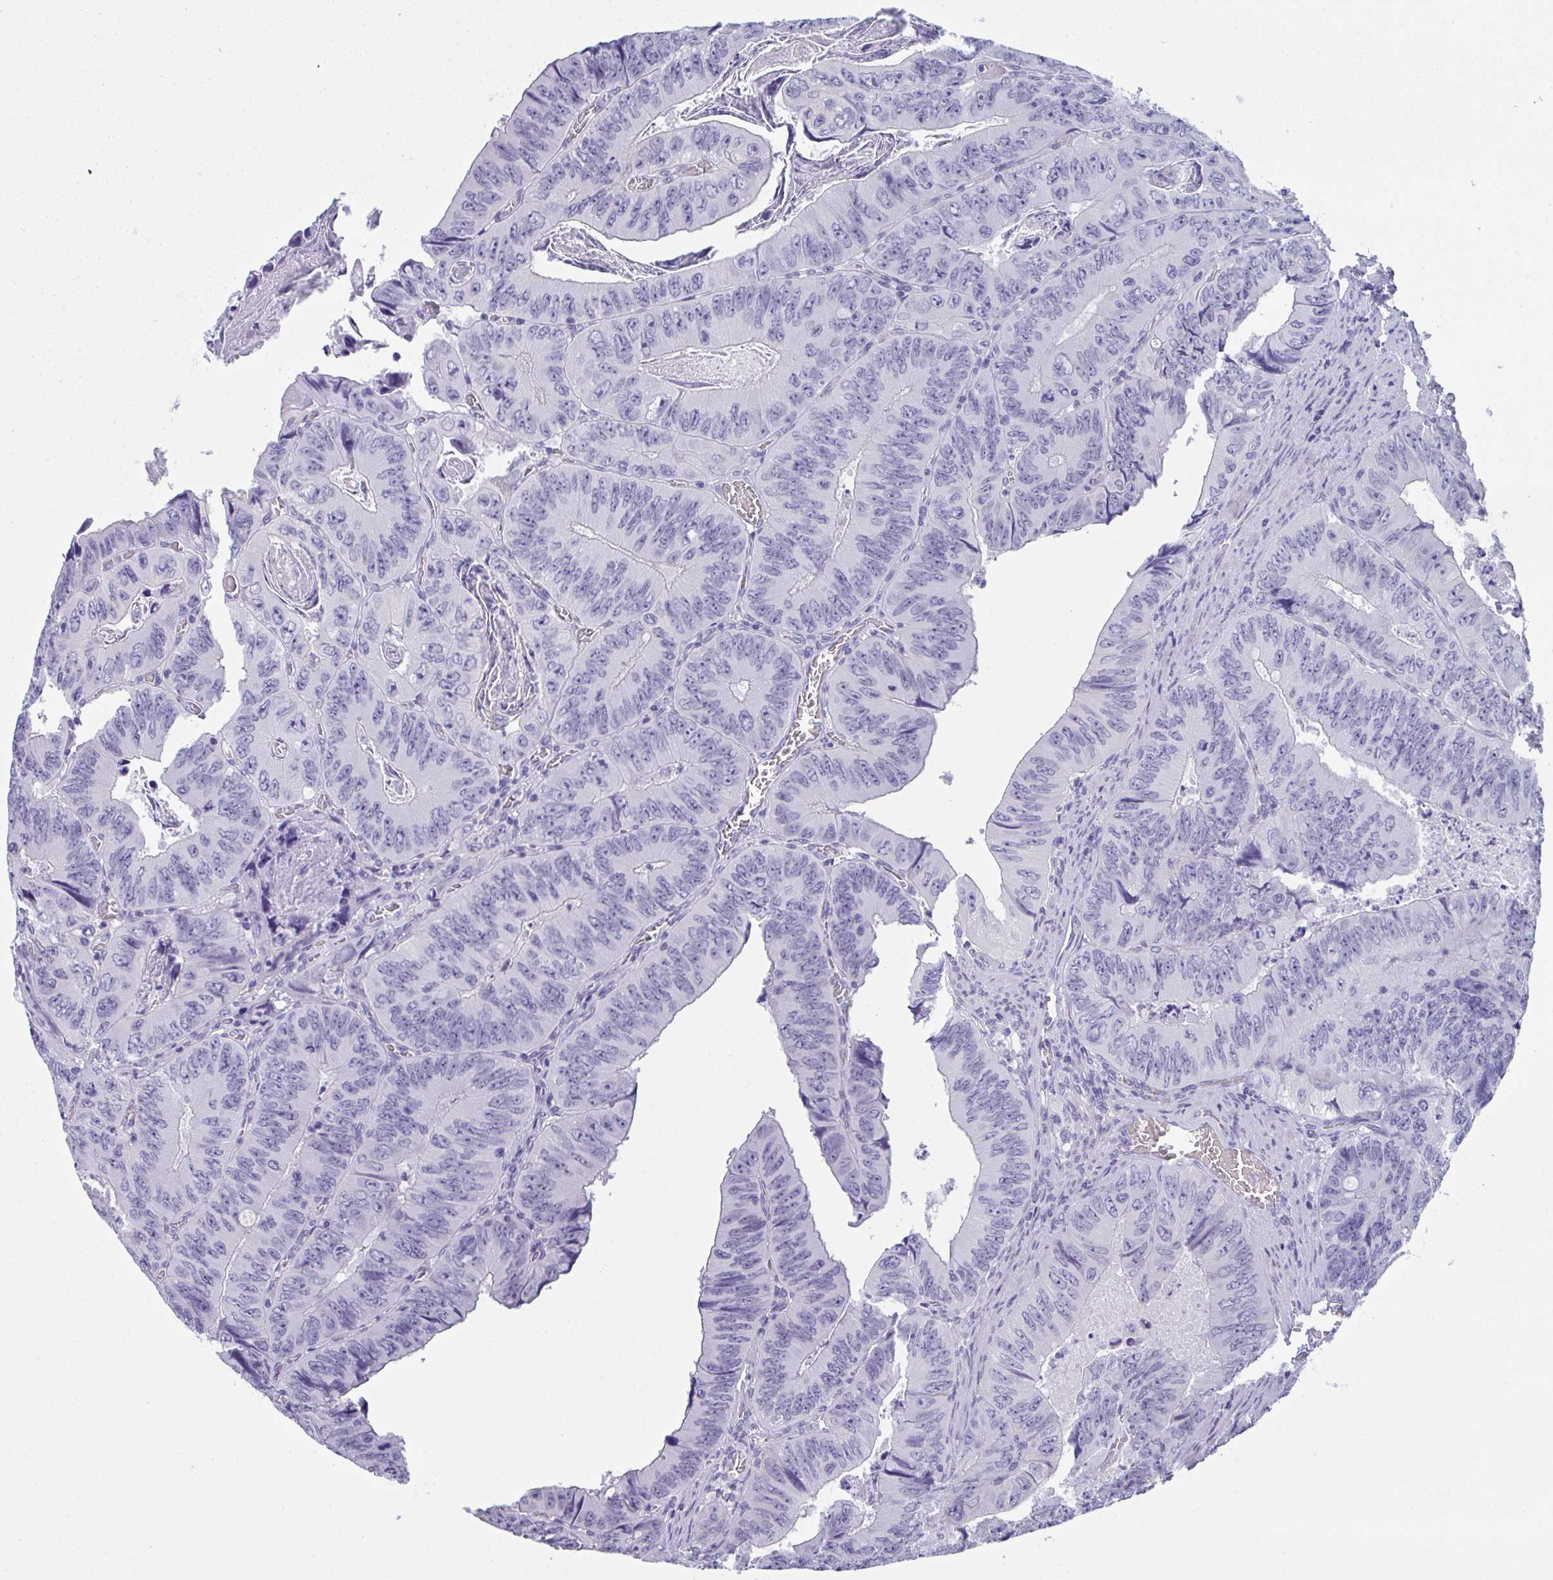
{"staining": {"intensity": "negative", "quantity": "none", "location": "none"}, "tissue": "colorectal cancer", "cell_type": "Tumor cells", "image_type": "cancer", "snomed": [{"axis": "morphology", "description": "Adenocarcinoma, NOS"}, {"axis": "topography", "description": "Colon"}], "caption": "Adenocarcinoma (colorectal) was stained to show a protein in brown. There is no significant staining in tumor cells. (Immunohistochemistry, brightfield microscopy, high magnification).", "gene": "ATP6V0D2", "patient": {"sex": "female", "age": 84}}